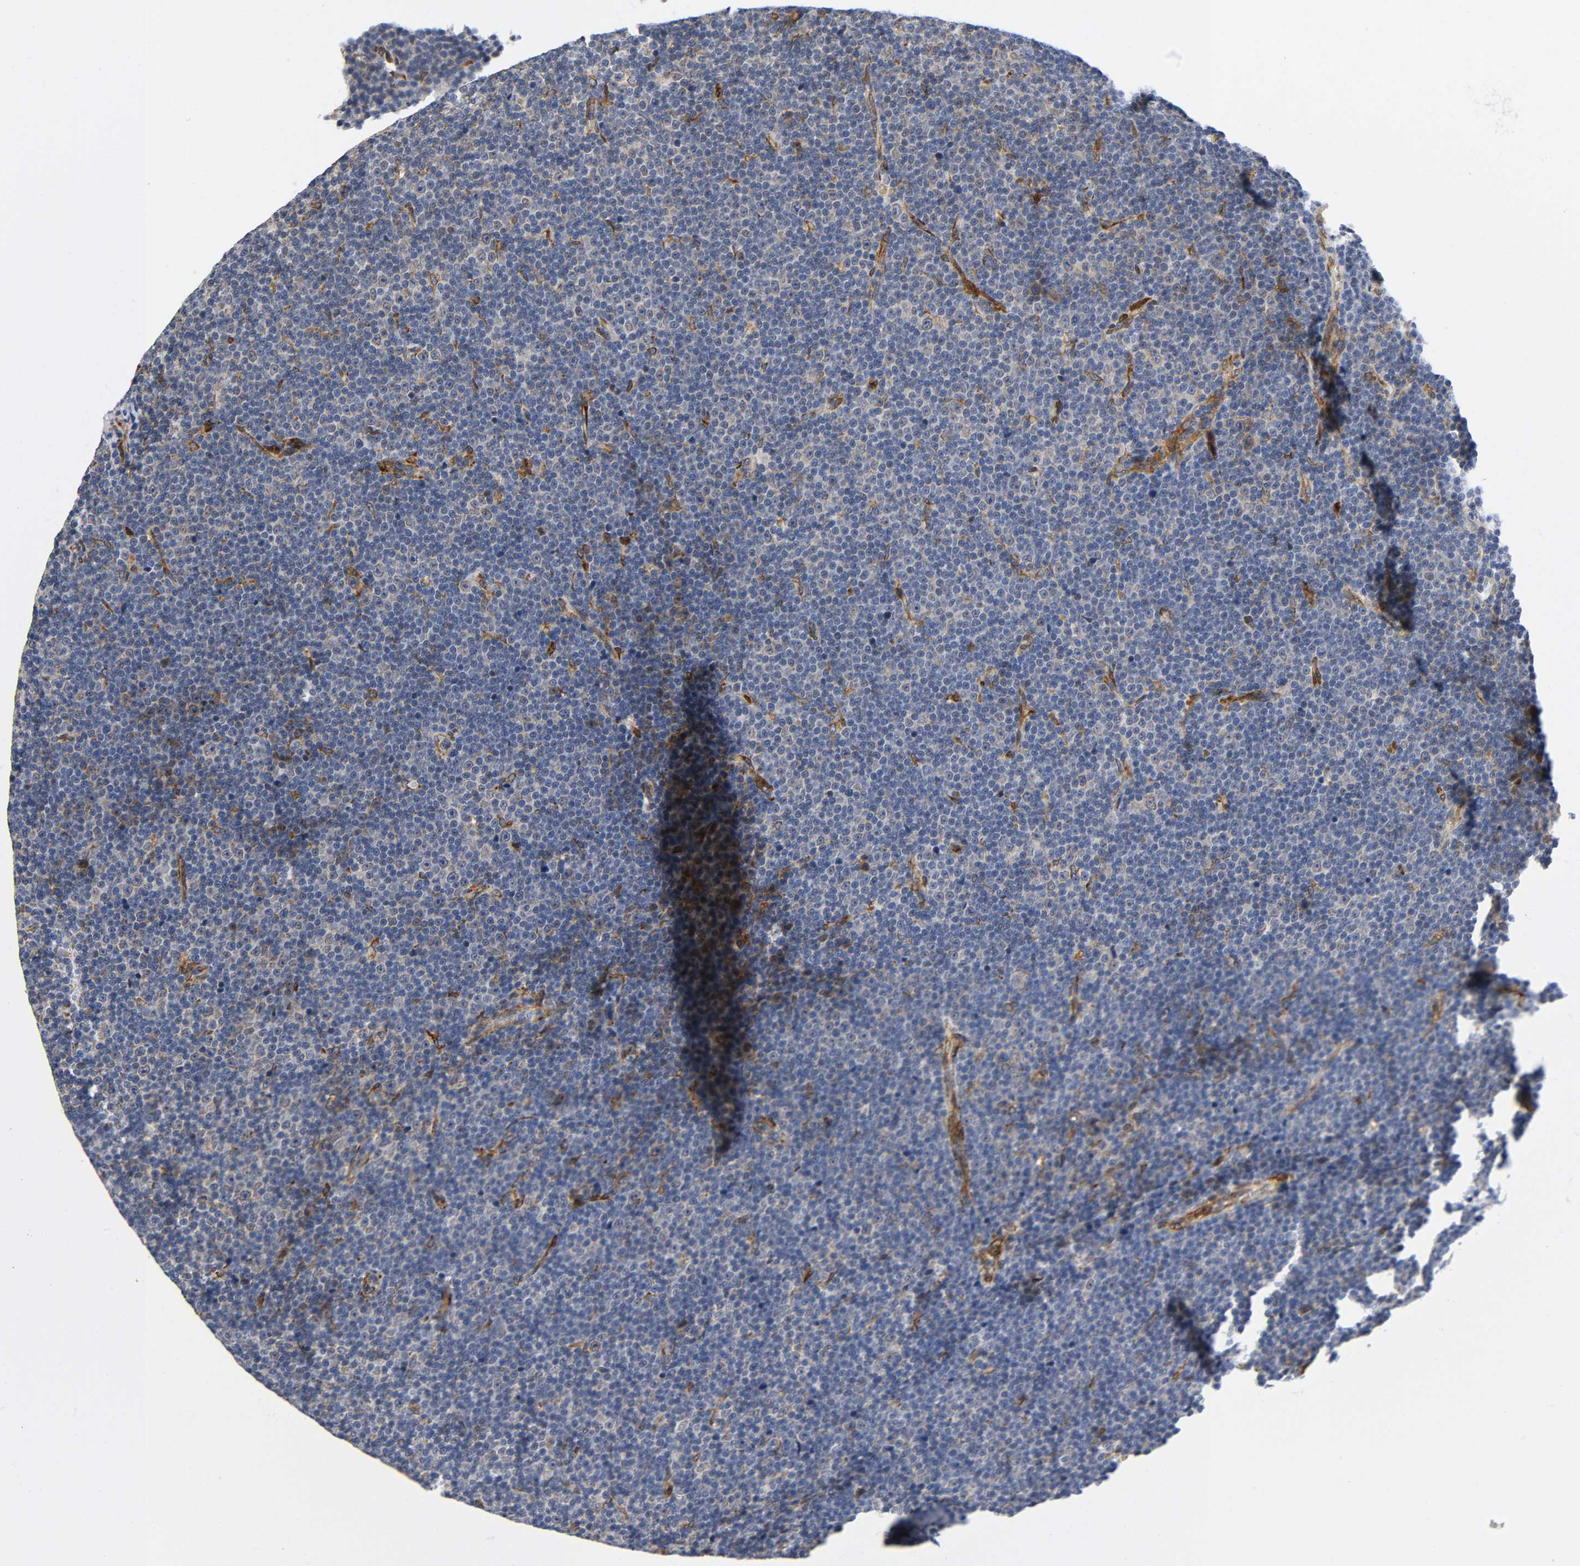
{"staining": {"intensity": "weak", "quantity": "<25%", "location": "cytoplasmic/membranous"}, "tissue": "lymphoma", "cell_type": "Tumor cells", "image_type": "cancer", "snomed": [{"axis": "morphology", "description": "Malignant lymphoma, non-Hodgkin's type, Low grade"}, {"axis": "topography", "description": "Lymph node"}], "caption": "Micrograph shows no significant protein staining in tumor cells of malignant lymphoma, non-Hodgkin's type (low-grade). The staining is performed using DAB (3,3'-diaminobenzidine) brown chromogen with nuclei counter-stained in using hematoxylin.", "gene": "SOS2", "patient": {"sex": "female", "age": 67}}